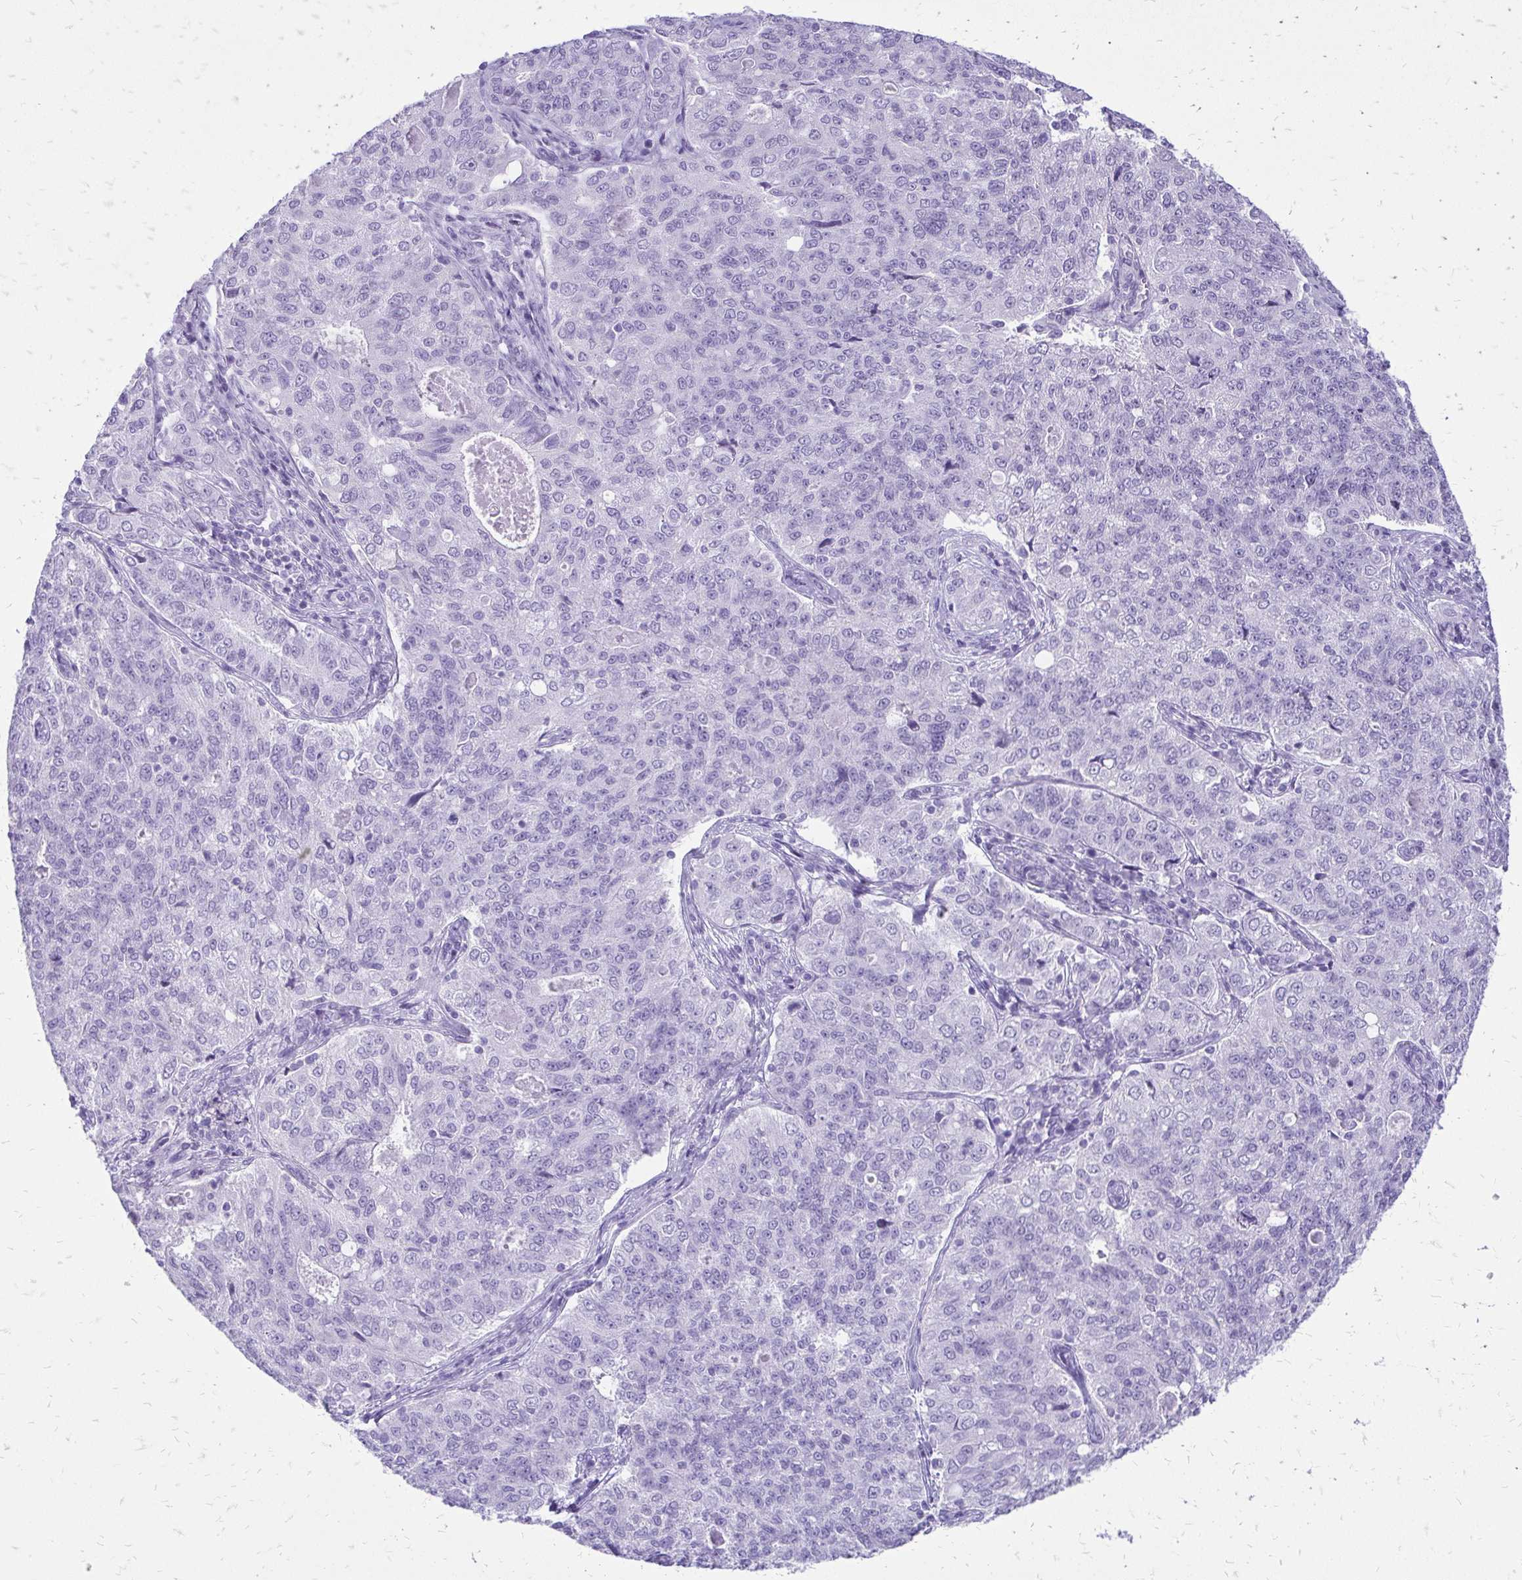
{"staining": {"intensity": "negative", "quantity": "none", "location": "none"}, "tissue": "endometrial cancer", "cell_type": "Tumor cells", "image_type": "cancer", "snomed": [{"axis": "morphology", "description": "Adenocarcinoma, NOS"}, {"axis": "topography", "description": "Endometrium"}], "caption": "DAB immunohistochemical staining of human endometrial cancer (adenocarcinoma) shows no significant positivity in tumor cells.", "gene": "SLC32A1", "patient": {"sex": "female", "age": 43}}